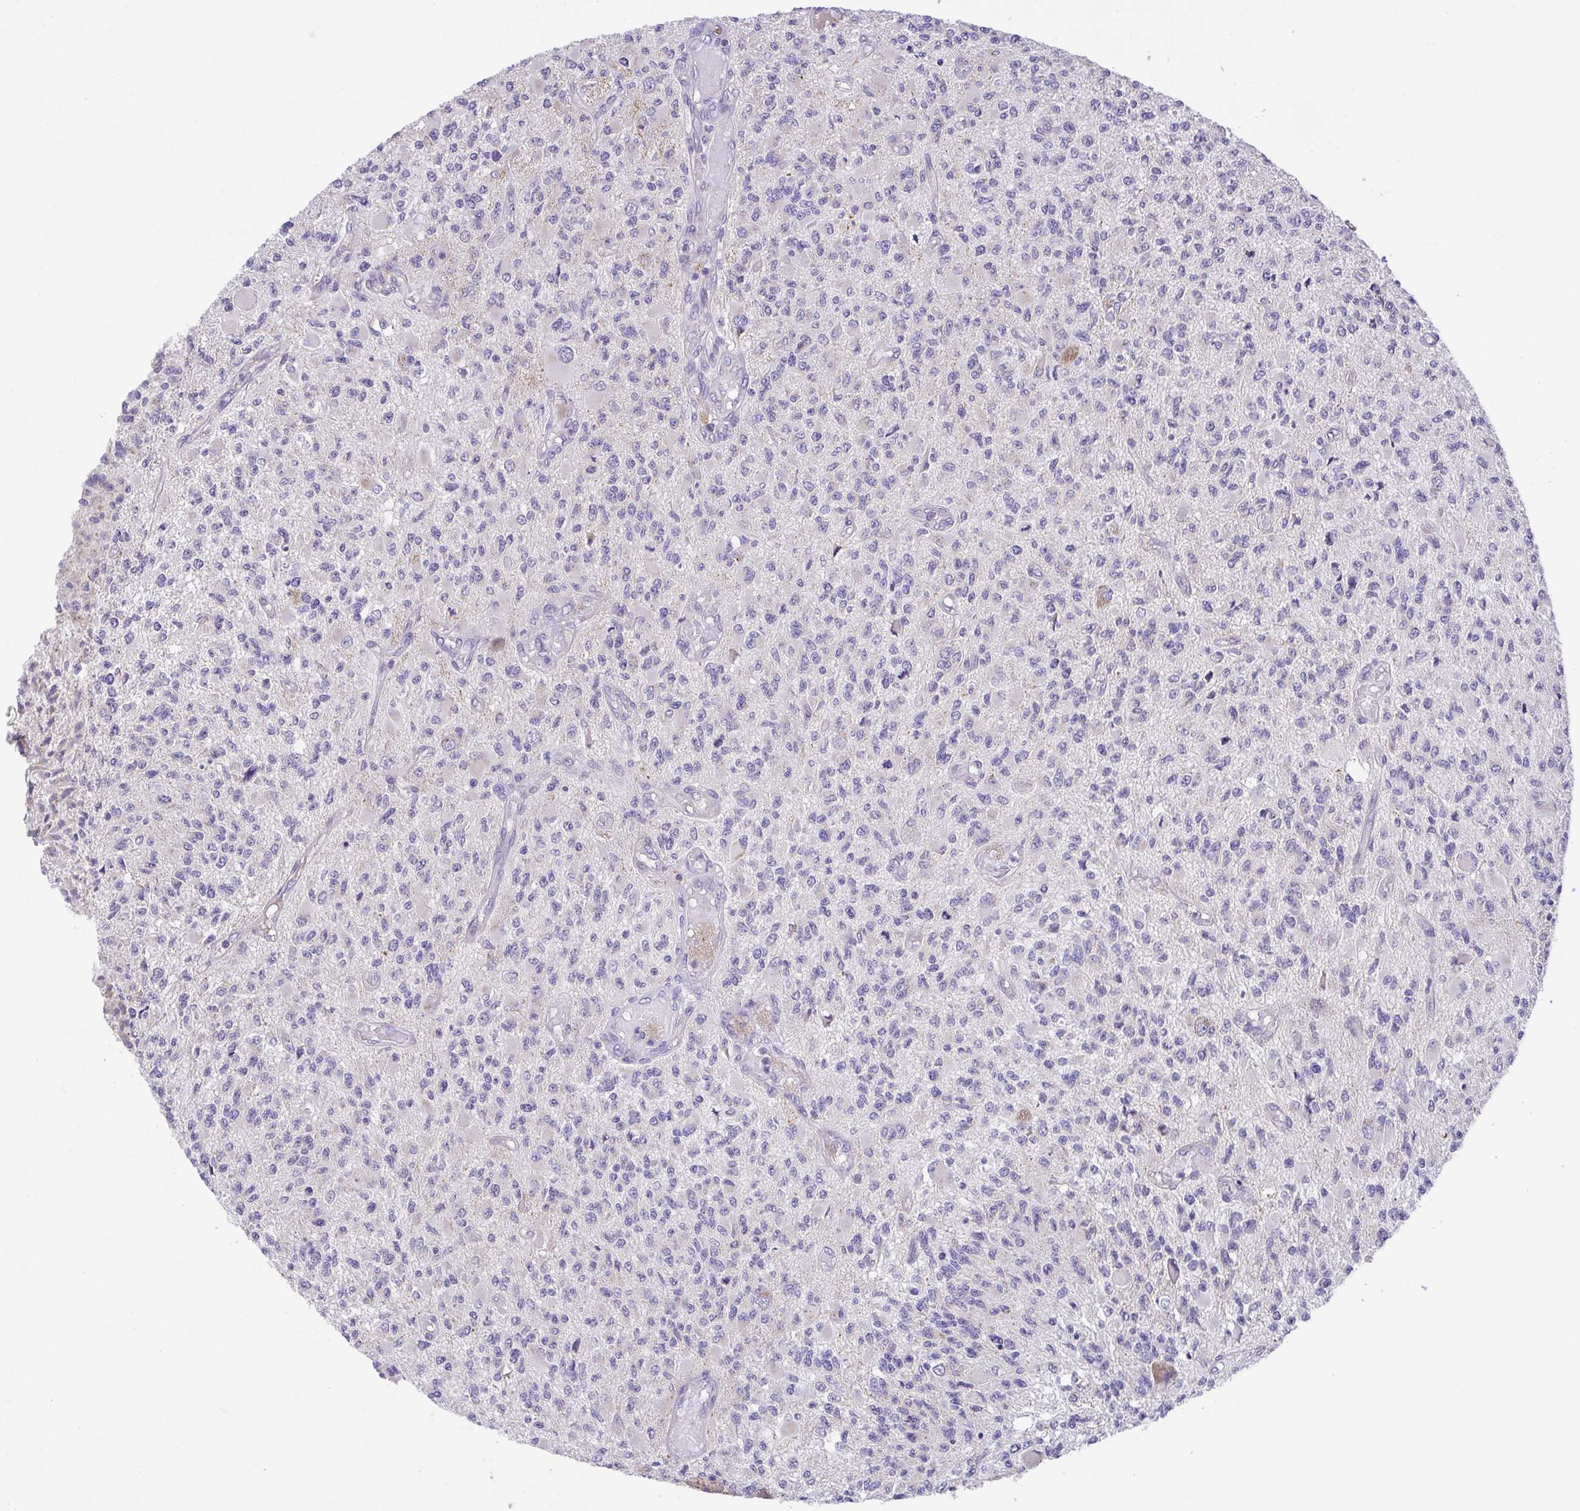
{"staining": {"intensity": "negative", "quantity": "none", "location": "none"}, "tissue": "glioma", "cell_type": "Tumor cells", "image_type": "cancer", "snomed": [{"axis": "morphology", "description": "Glioma, malignant, High grade"}, {"axis": "topography", "description": "Brain"}], "caption": "Immunohistochemical staining of glioma displays no significant staining in tumor cells. (Immunohistochemistry (ihc), brightfield microscopy, high magnification).", "gene": "SLC13A1", "patient": {"sex": "female", "age": 63}}